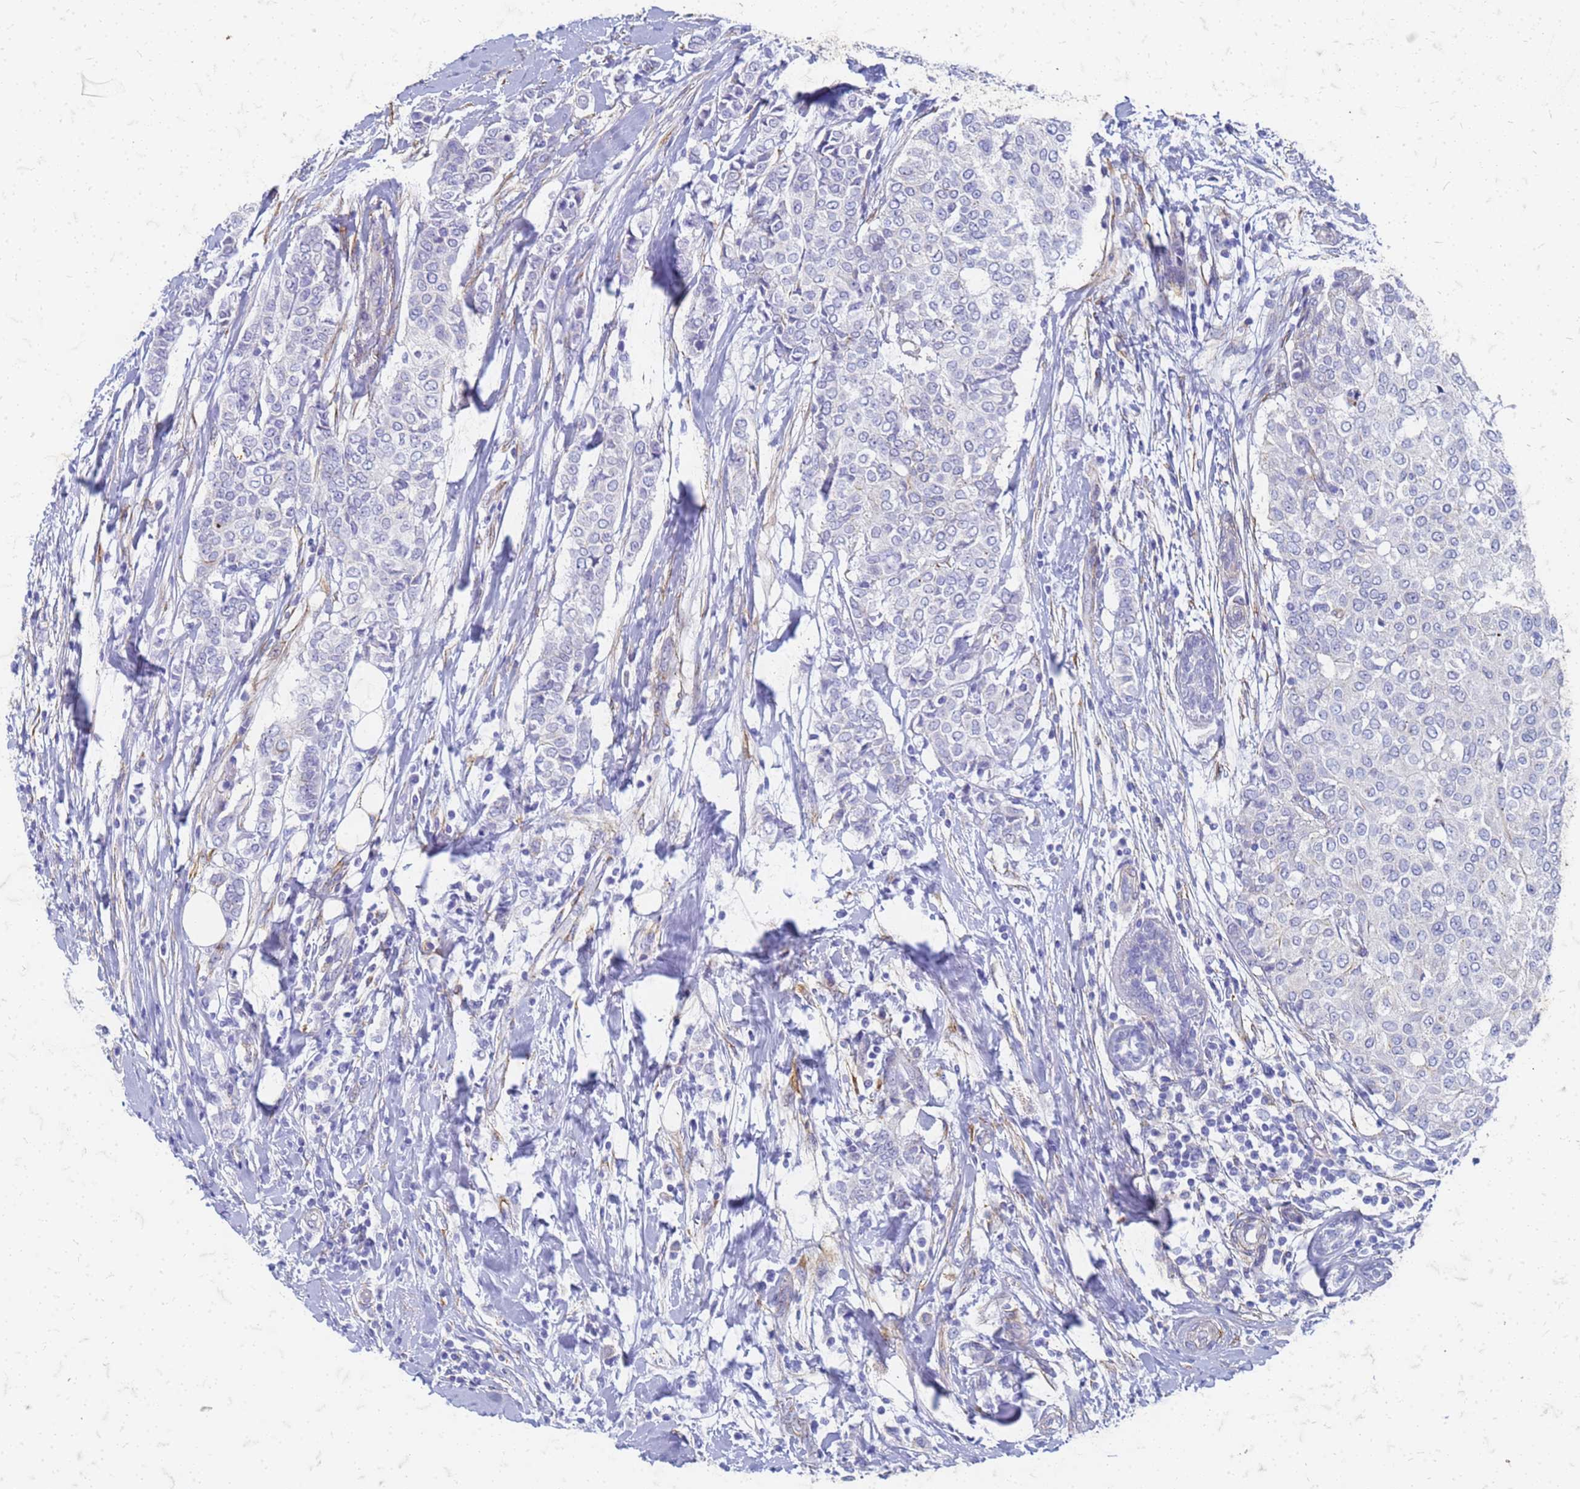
{"staining": {"intensity": "negative", "quantity": "none", "location": "none"}, "tissue": "breast cancer", "cell_type": "Tumor cells", "image_type": "cancer", "snomed": [{"axis": "morphology", "description": "Lobular carcinoma"}, {"axis": "topography", "description": "Breast"}], "caption": "Immunohistochemical staining of human breast cancer reveals no significant expression in tumor cells.", "gene": "TRIM64B", "patient": {"sex": "female", "age": 51}}